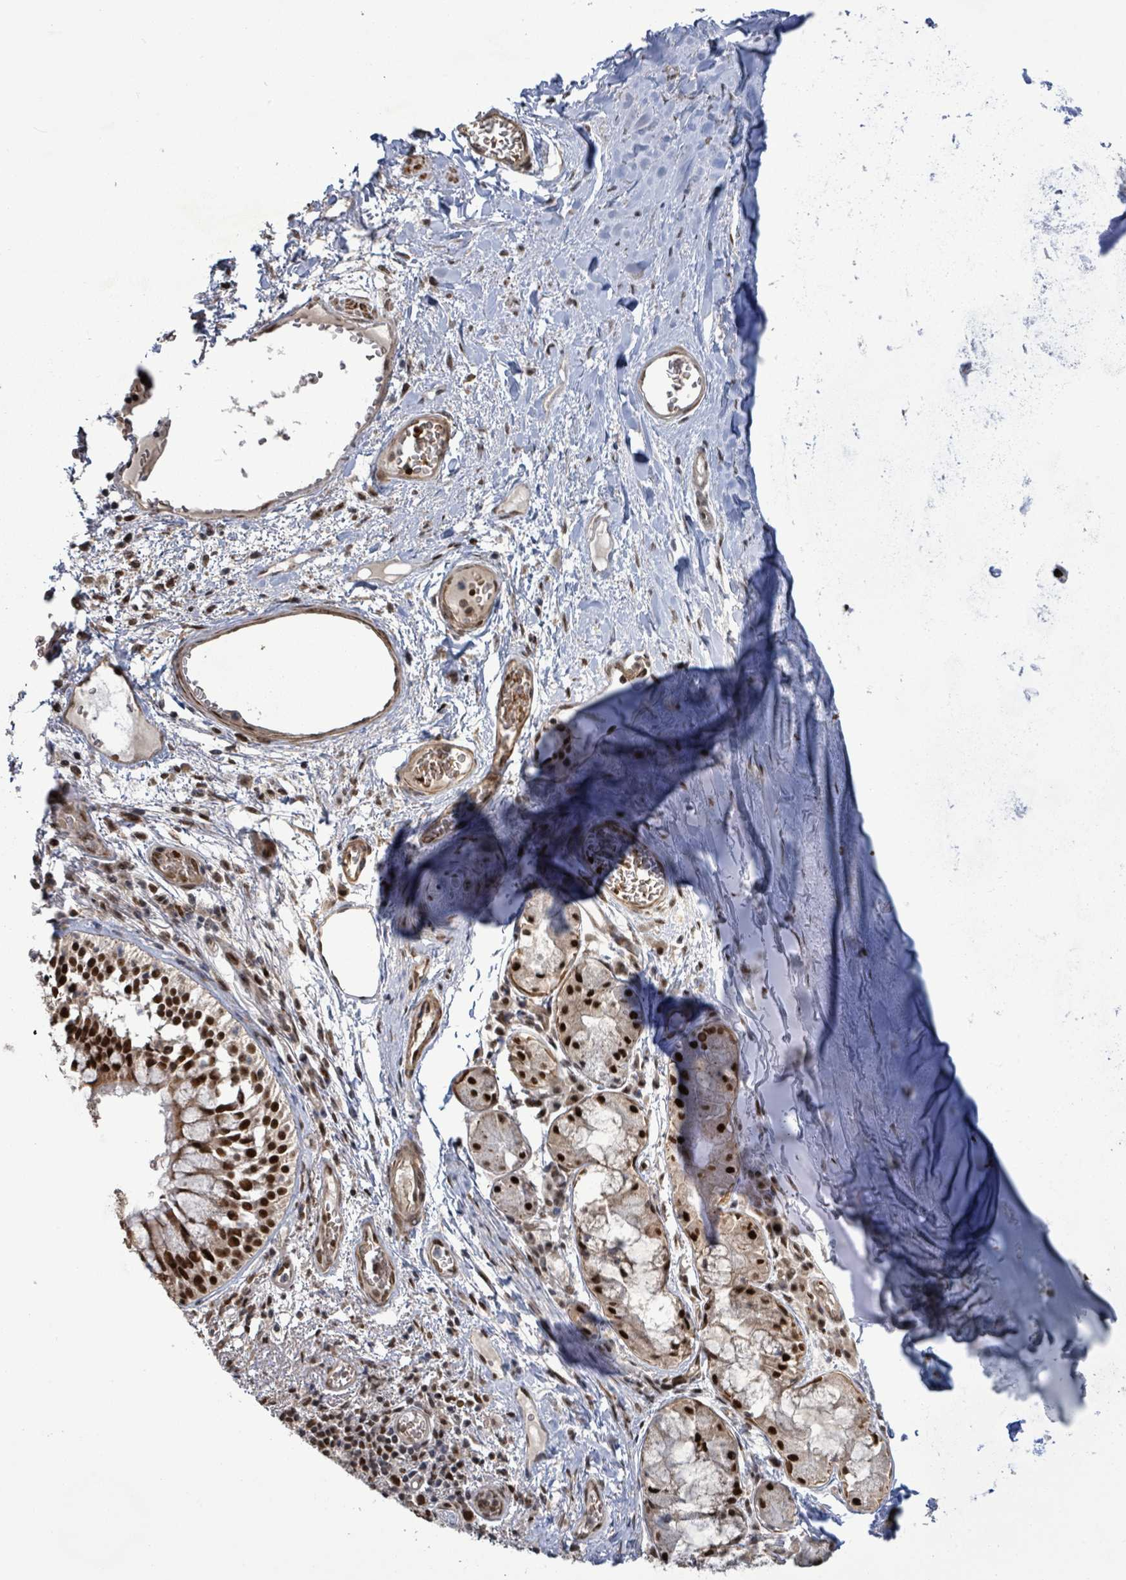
{"staining": {"intensity": "strong", "quantity": ">75%", "location": "cytoplasmic/membranous,nuclear"}, "tissue": "bronchus", "cell_type": "Respiratory epithelial cells", "image_type": "normal", "snomed": [{"axis": "morphology", "description": "Normal tissue, NOS"}, {"axis": "topography", "description": "Cartilage tissue"}, {"axis": "topography", "description": "Bronchus"}], "caption": "Brown immunohistochemical staining in unremarkable human bronchus demonstrates strong cytoplasmic/membranous,nuclear positivity in about >75% of respiratory epithelial cells. The protein is stained brown, and the nuclei are stained in blue (DAB IHC with brightfield microscopy, high magnification).", "gene": "PATZ1", "patient": {"sex": "male", "age": 63}}